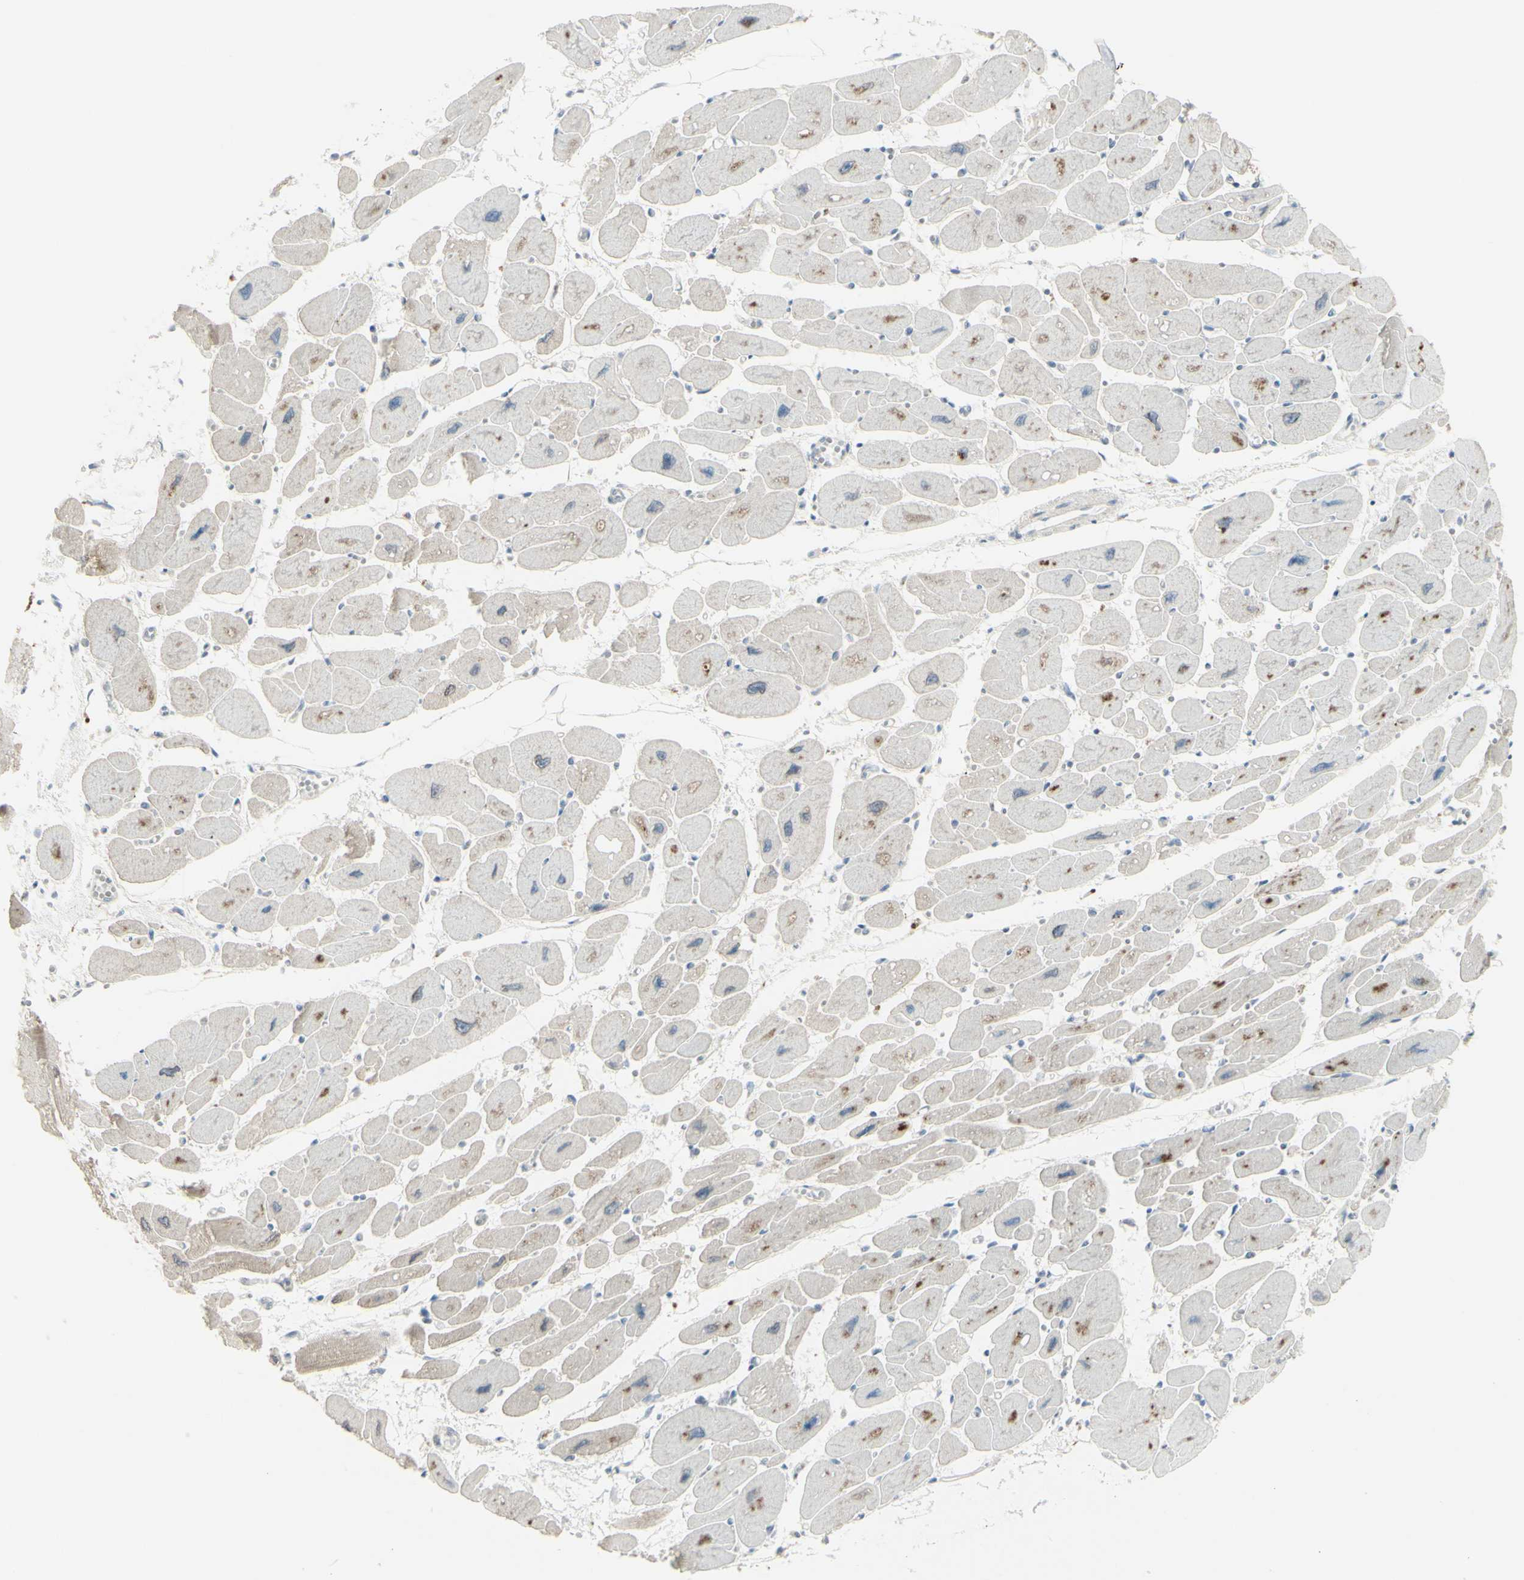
{"staining": {"intensity": "weak", "quantity": ">75%", "location": "cytoplasmic/membranous"}, "tissue": "heart muscle", "cell_type": "Cardiomyocytes", "image_type": "normal", "snomed": [{"axis": "morphology", "description": "Normal tissue, NOS"}, {"axis": "topography", "description": "Heart"}], "caption": "Weak cytoplasmic/membranous protein expression is seen in about >75% of cardiomyocytes in heart muscle. (Brightfield microscopy of DAB IHC at high magnification).", "gene": "SH3GL2", "patient": {"sex": "female", "age": 54}}